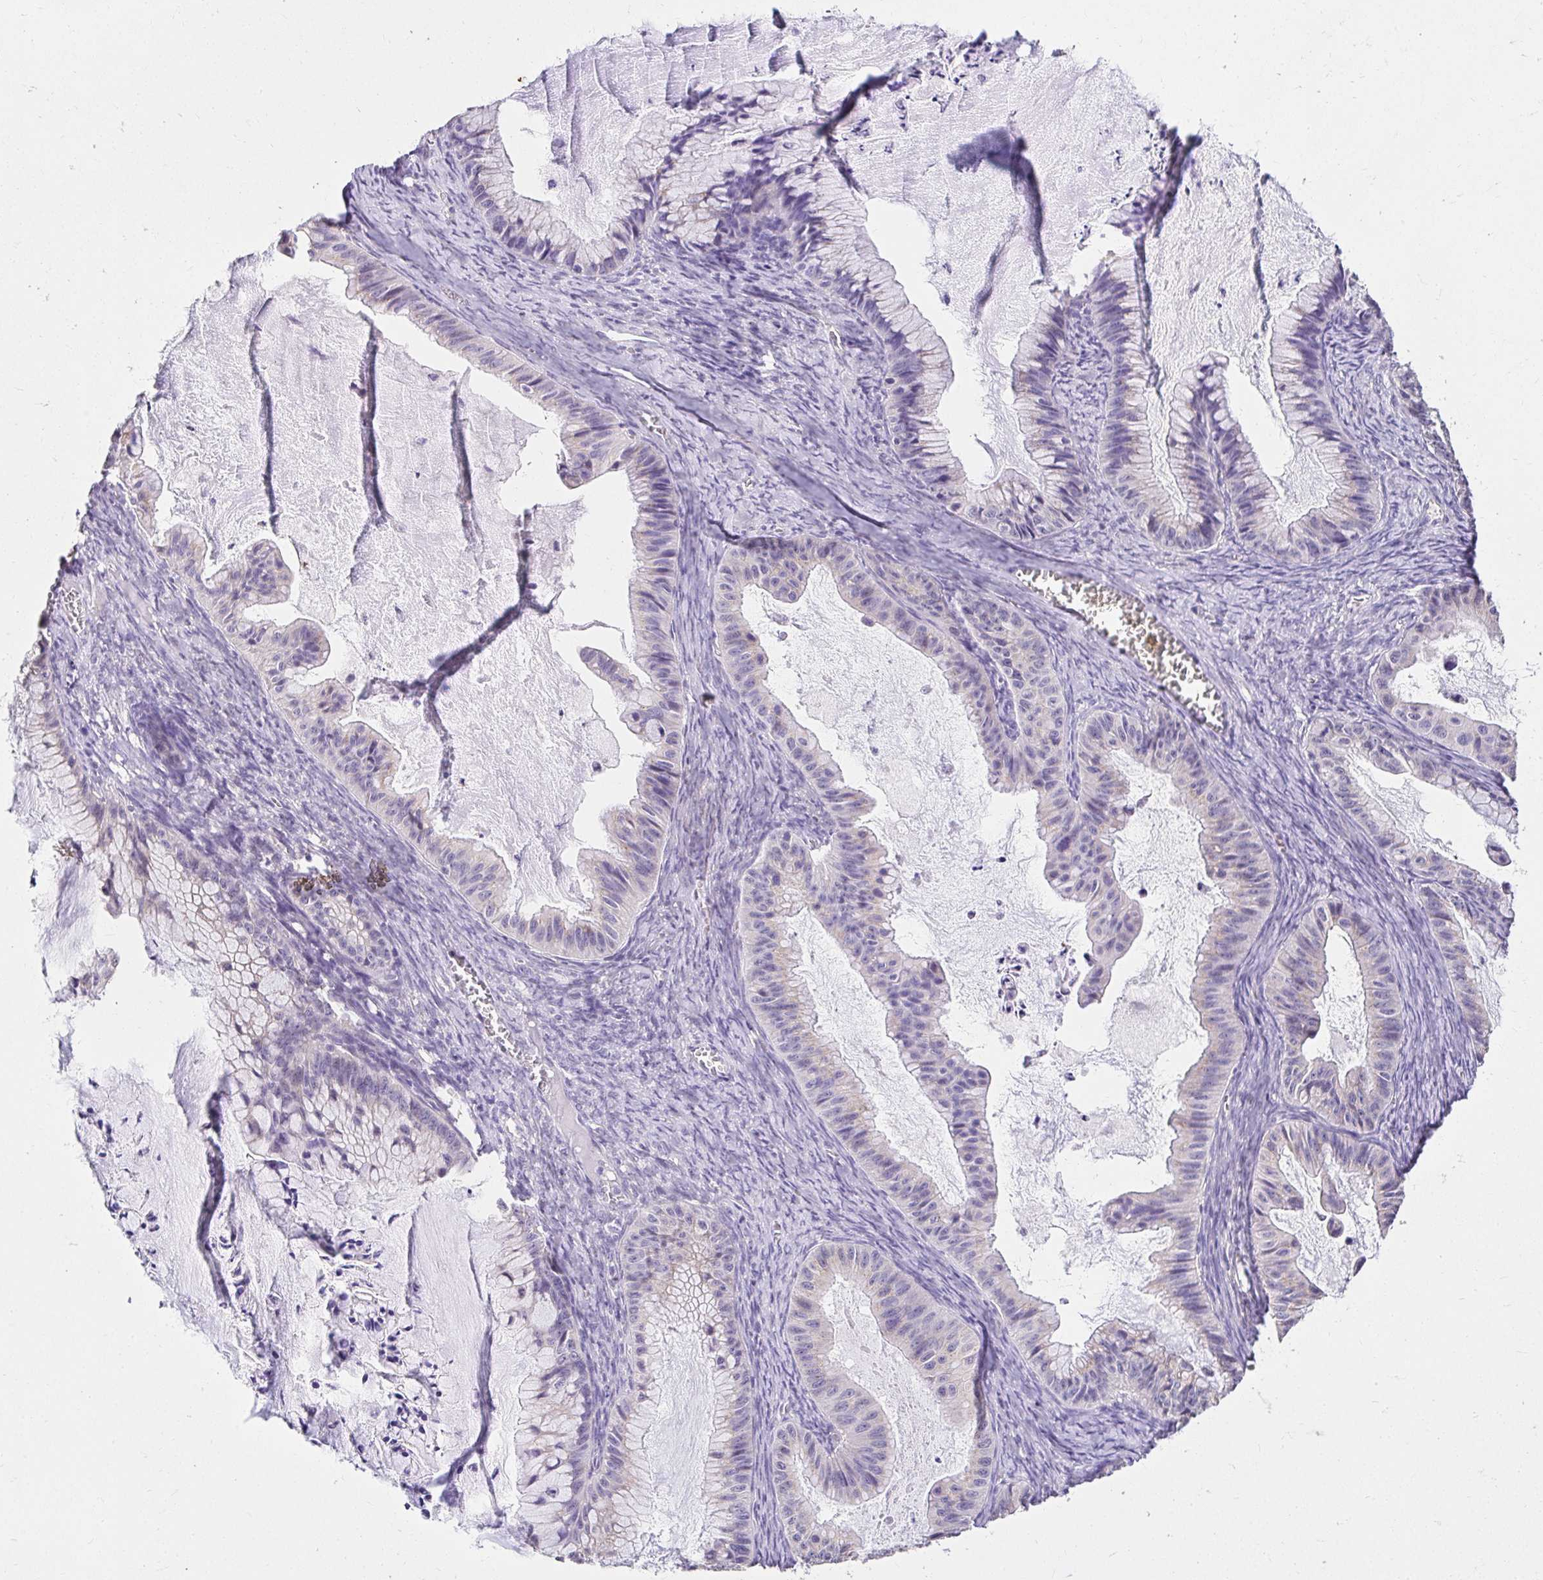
{"staining": {"intensity": "weak", "quantity": "<25%", "location": "nuclear"}, "tissue": "ovarian cancer", "cell_type": "Tumor cells", "image_type": "cancer", "snomed": [{"axis": "morphology", "description": "Cystadenocarcinoma, mucinous, NOS"}, {"axis": "topography", "description": "Ovary"}], "caption": "Mucinous cystadenocarcinoma (ovarian) was stained to show a protein in brown. There is no significant positivity in tumor cells. (DAB IHC visualized using brightfield microscopy, high magnification).", "gene": "KIAA1210", "patient": {"sex": "female", "age": 72}}